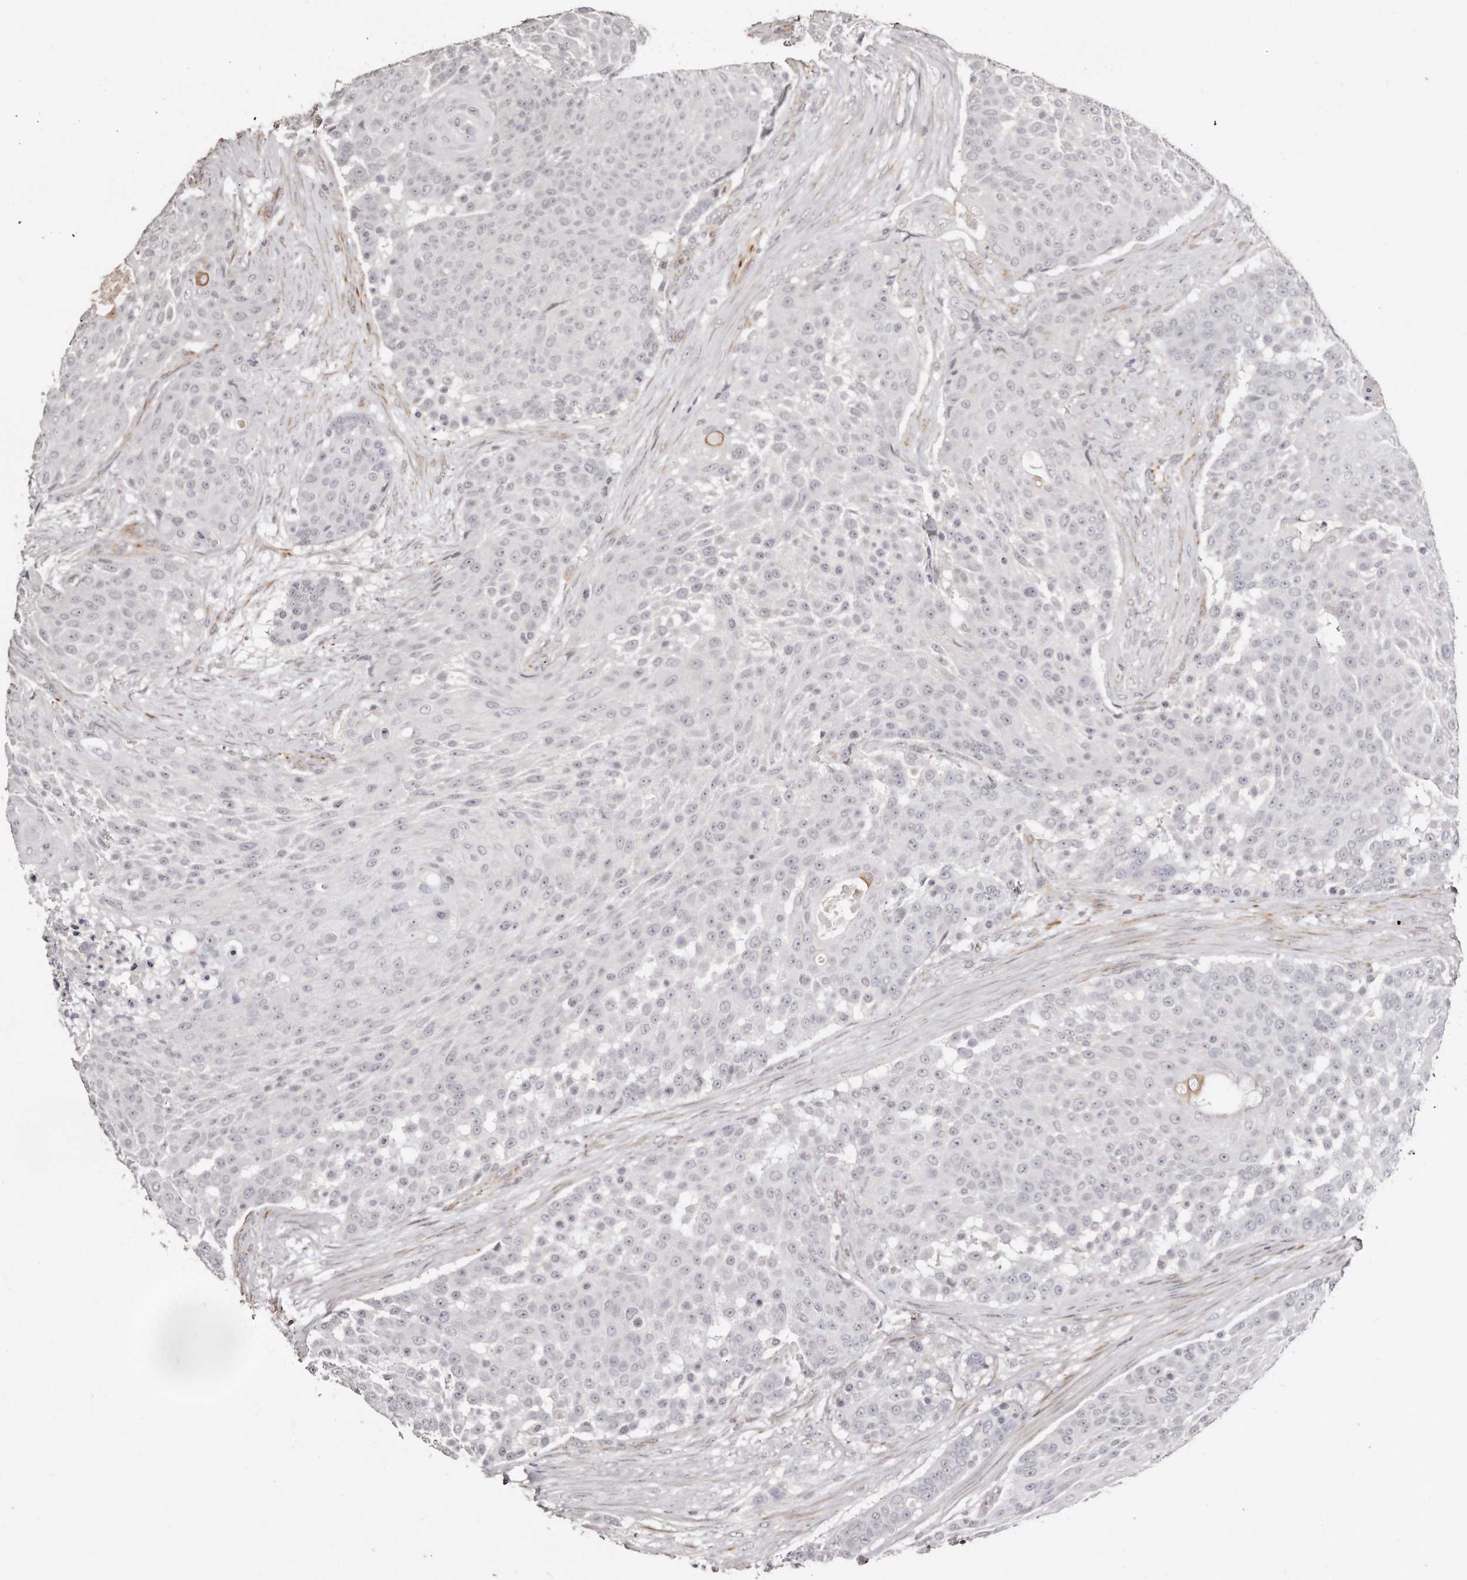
{"staining": {"intensity": "negative", "quantity": "none", "location": "none"}, "tissue": "urothelial cancer", "cell_type": "Tumor cells", "image_type": "cancer", "snomed": [{"axis": "morphology", "description": "Urothelial carcinoma, High grade"}, {"axis": "topography", "description": "Urinary bladder"}], "caption": "Urothelial cancer stained for a protein using immunohistochemistry (IHC) displays no staining tumor cells.", "gene": "ZYG11A", "patient": {"sex": "female", "age": 63}}